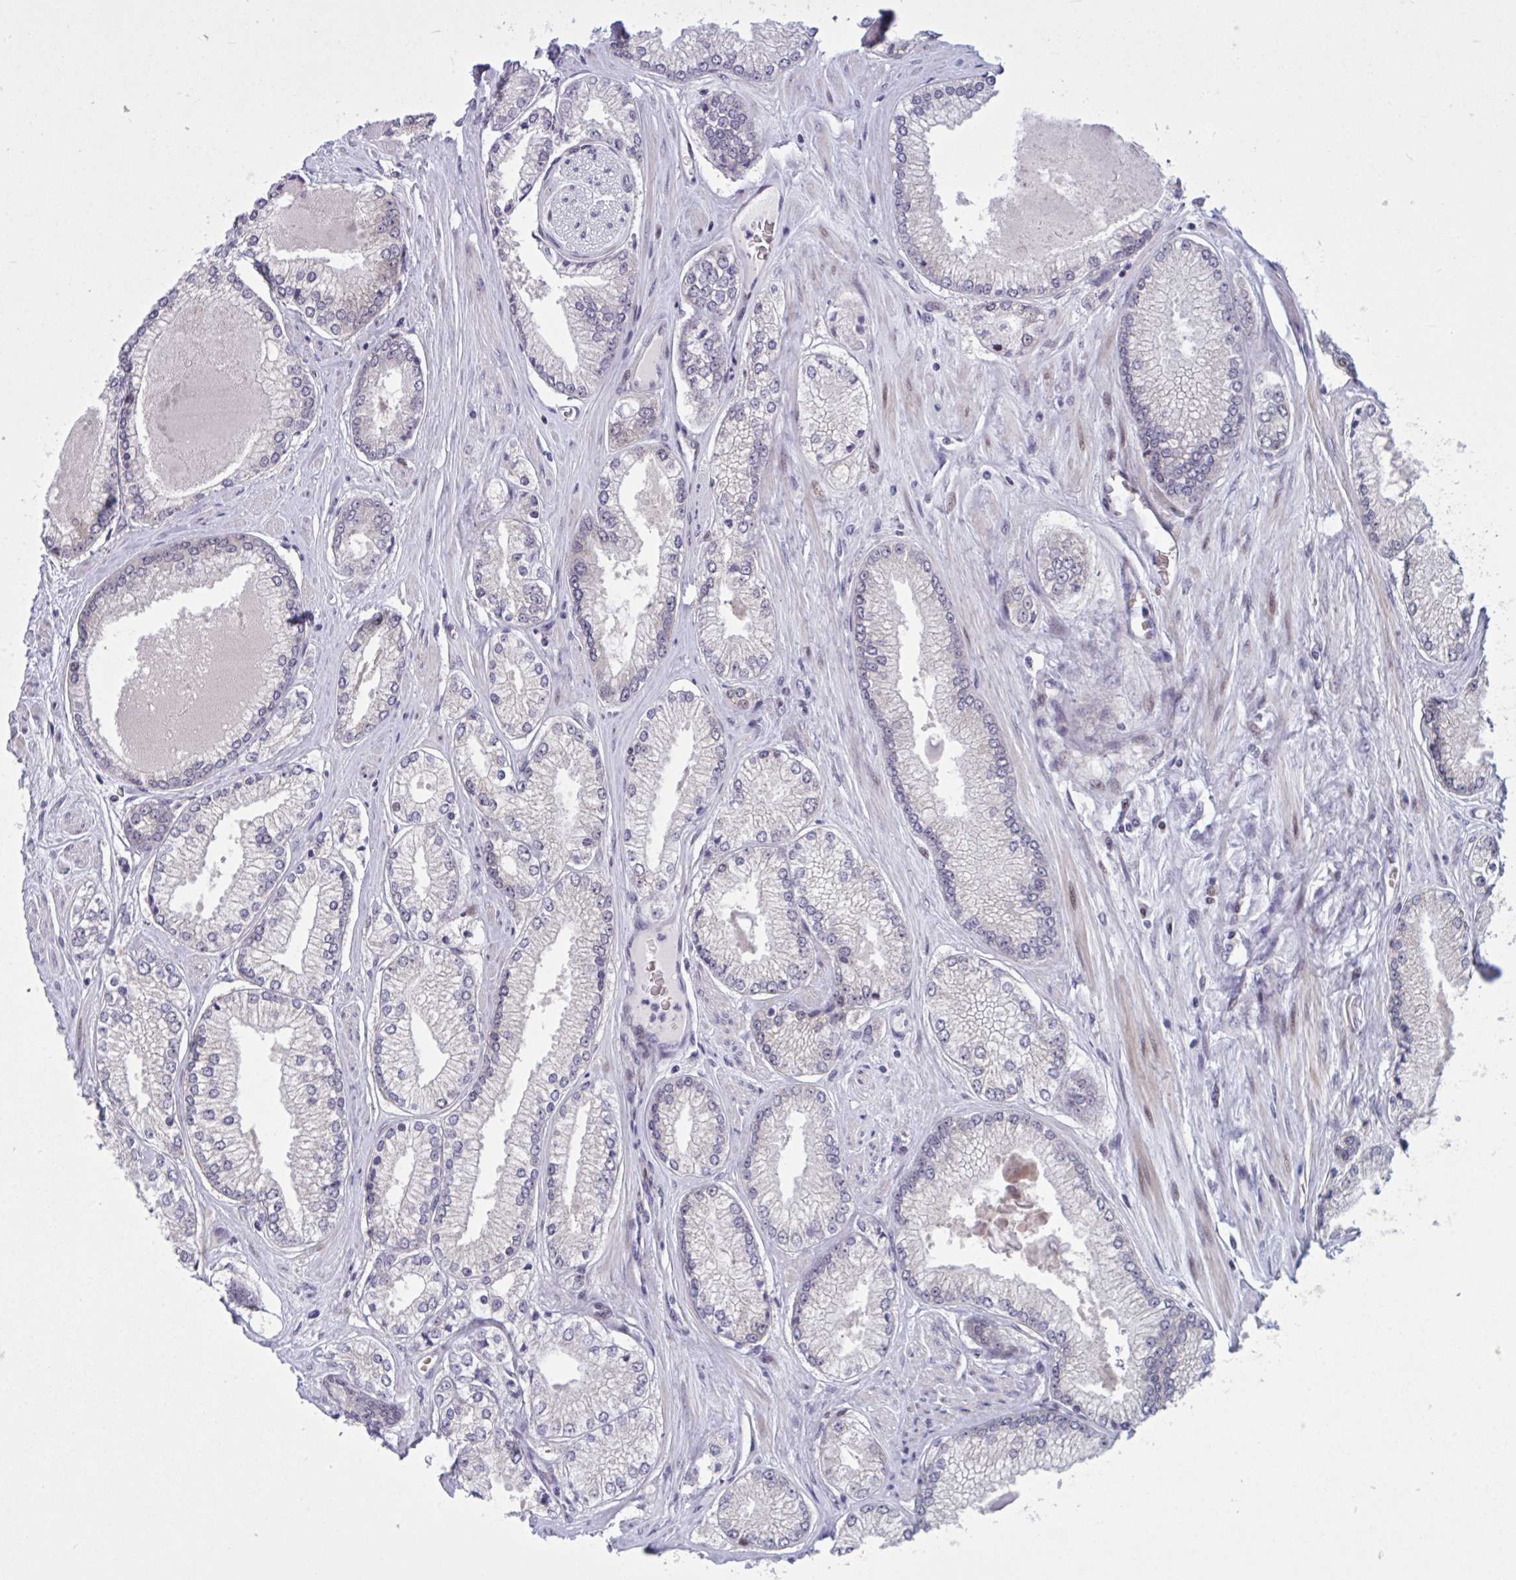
{"staining": {"intensity": "negative", "quantity": "none", "location": "none"}, "tissue": "prostate cancer", "cell_type": "Tumor cells", "image_type": "cancer", "snomed": [{"axis": "morphology", "description": "Adenocarcinoma, Low grade"}, {"axis": "topography", "description": "Prostate"}], "caption": "This is an IHC image of human prostate cancer. There is no expression in tumor cells.", "gene": "RBL1", "patient": {"sex": "male", "age": 67}}